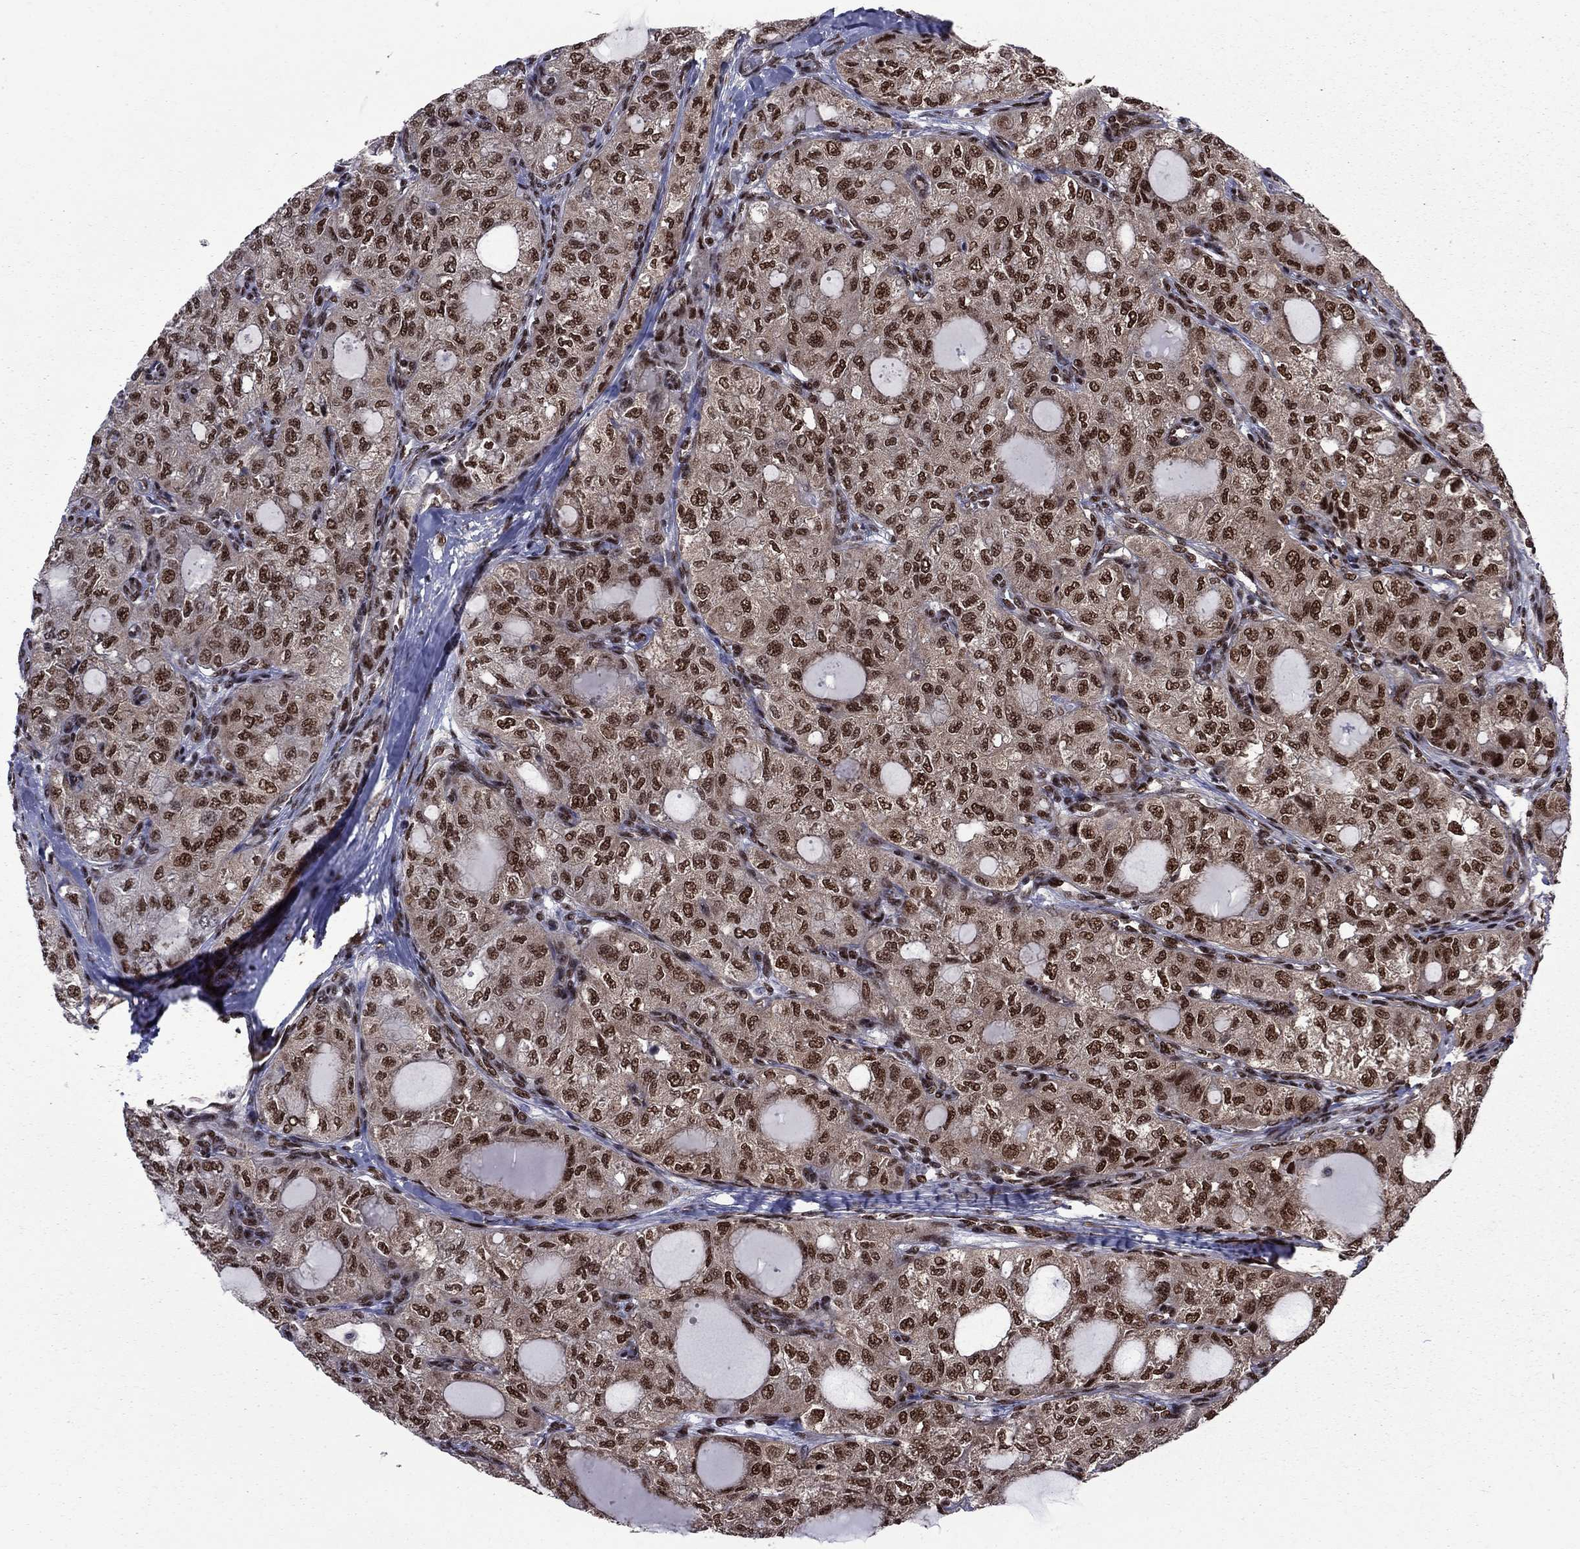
{"staining": {"intensity": "strong", "quantity": "25%-75%", "location": "nuclear"}, "tissue": "thyroid cancer", "cell_type": "Tumor cells", "image_type": "cancer", "snomed": [{"axis": "morphology", "description": "Follicular adenoma carcinoma, NOS"}, {"axis": "topography", "description": "Thyroid gland"}], "caption": "Immunohistochemical staining of human thyroid cancer (follicular adenoma carcinoma) displays high levels of strong nuclear protein positivity in about 25%-75% of tumor cells.", "gene": "MED25", "patient": {"sex": "male", "age": 75}}